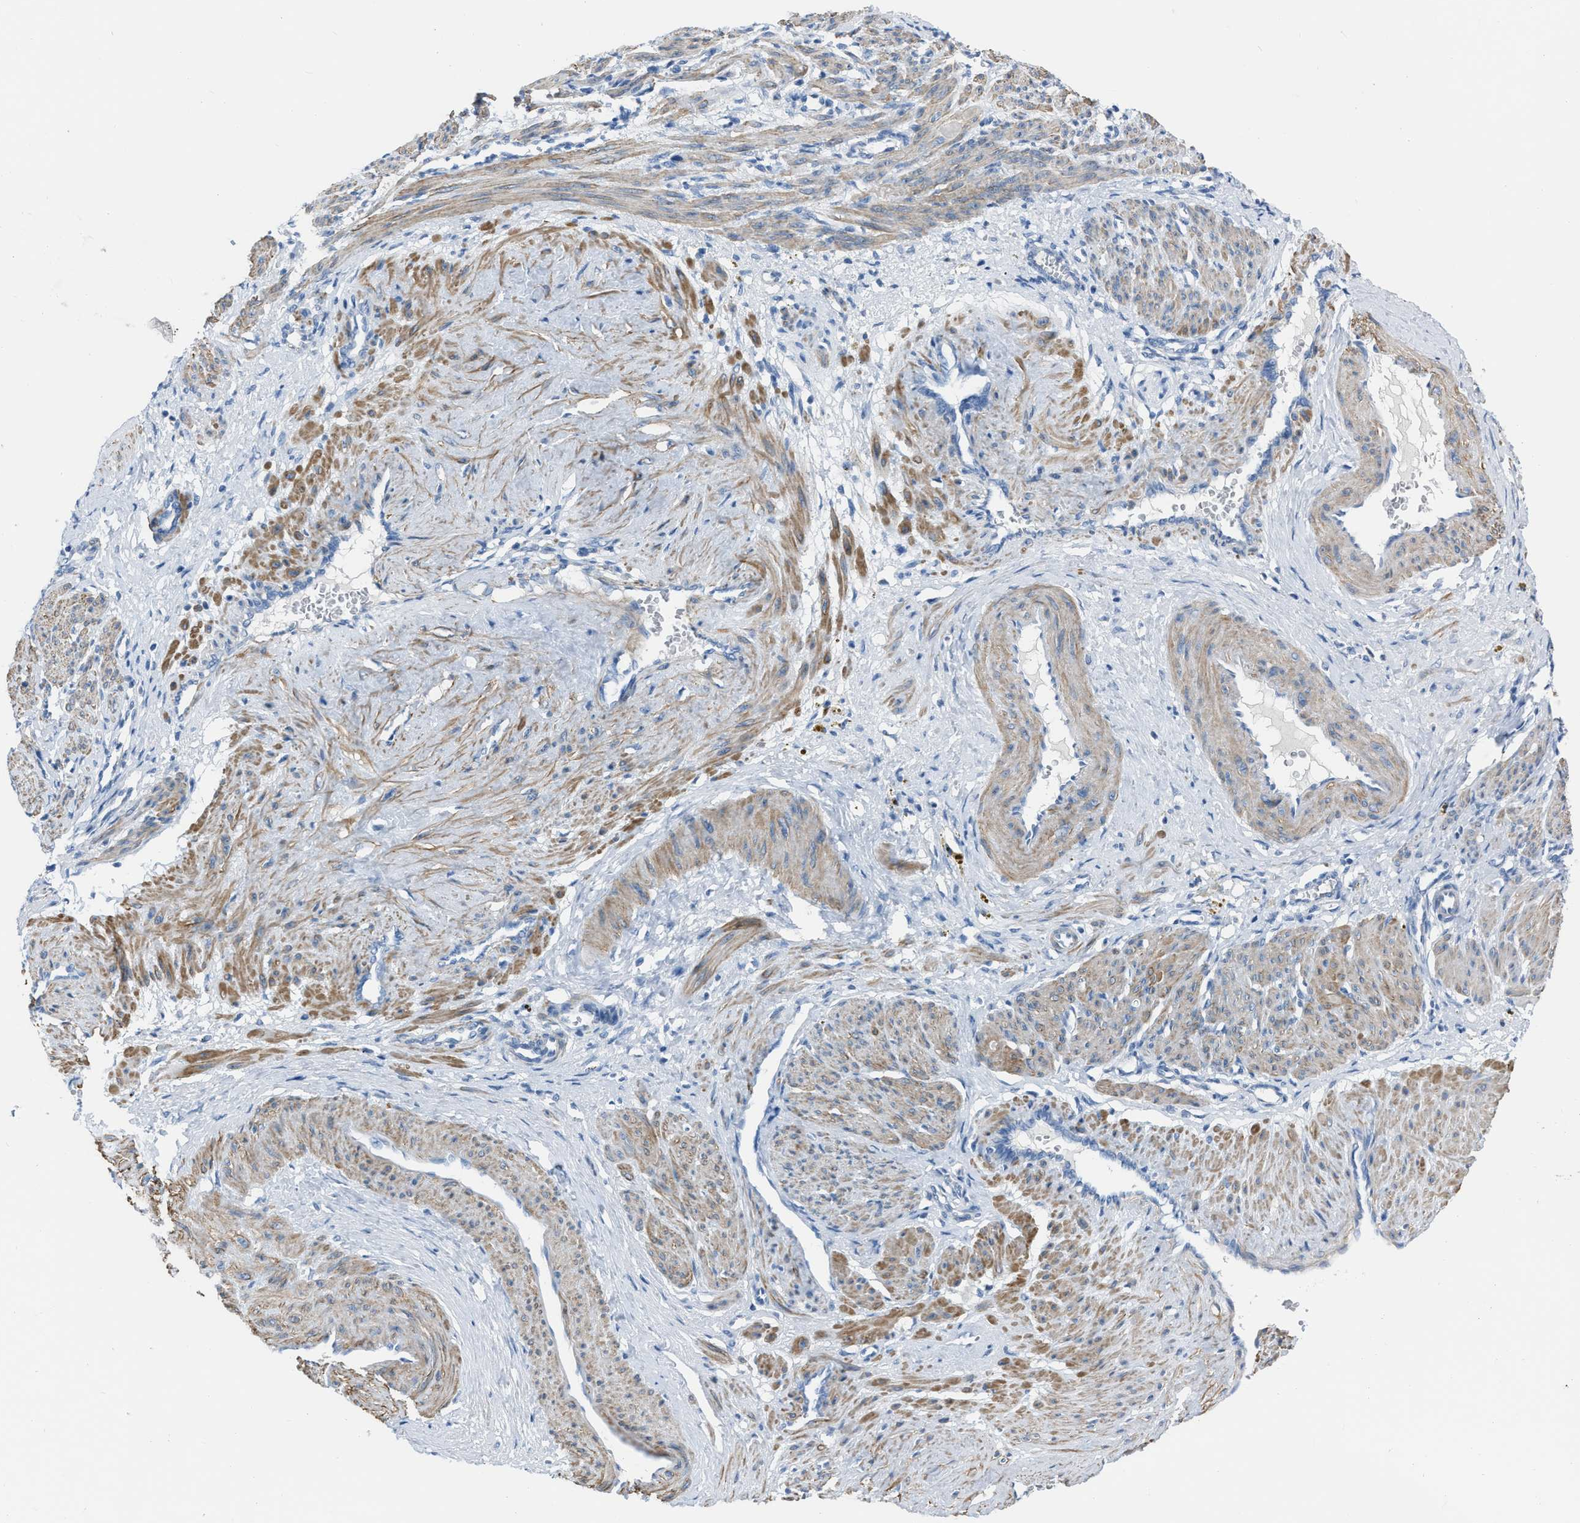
{"staining": {"intensity": "moderate", "quantity": ">75%", "location": "cytoplasmic/membranous"}, "tissue": "smooth muscle", "cell_type": "Smooth muscle cells", "image_type": "normal", "snomed": [{"axis": "morphology", "description": "Normal tissue, NOS"}, {"axis": "topography", "description": "Endometrium"}], "caption": "Protein staining by IHC displays moderate cytoplasmic/membranous expression in about >75% of smooth muscle cells in unremarkable smooth muscle.", "gene": "SPATC1L", "patient": {"sex": "female", "age": 33}}